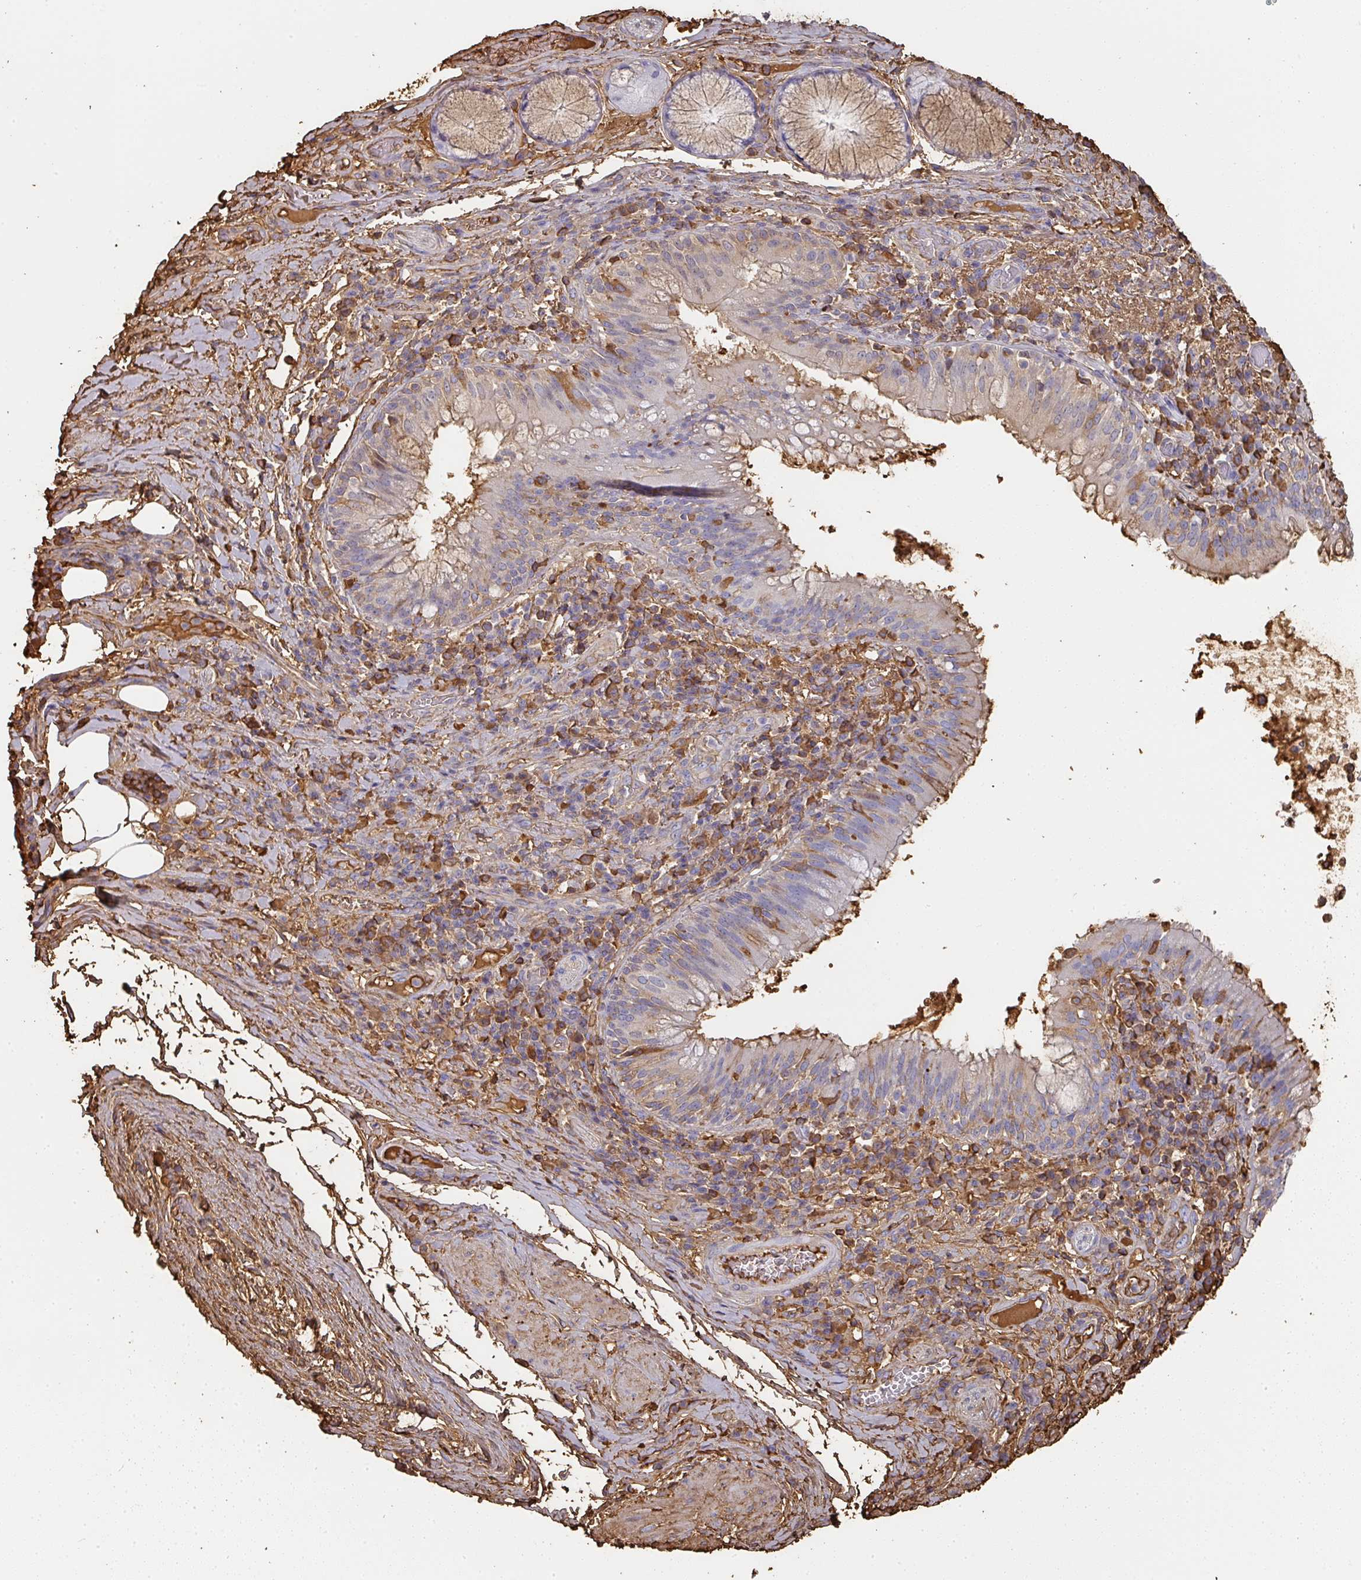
{"staining": {"intensity": "moderate", "quantity": "25%-75%", "location": "cytoplasmic/membranous"}, "tissue": "bronchus", "cell_type": "Respiratory epithelial cells", "image_type": "normal", "snomed": [{"axis": "morphology", "description": "Normal tissue, NOS"}, {"axis": "topography", "description": "Cartilage tissue"}, {"axis": "topography", "description": "Bronchus"}], "caption": "Benign bronchus displays moderate cytoplasmic/membranous positivity in about 25%-75% of respiratory epithelial cells, visualized by immunohistochemistry. Using DAB (brown) and hematoxylin (blue) stains, captured at high magnification using brightfield microscopy.", "gene": "ALB", "patient": {"sex": "male", "age": 56}}